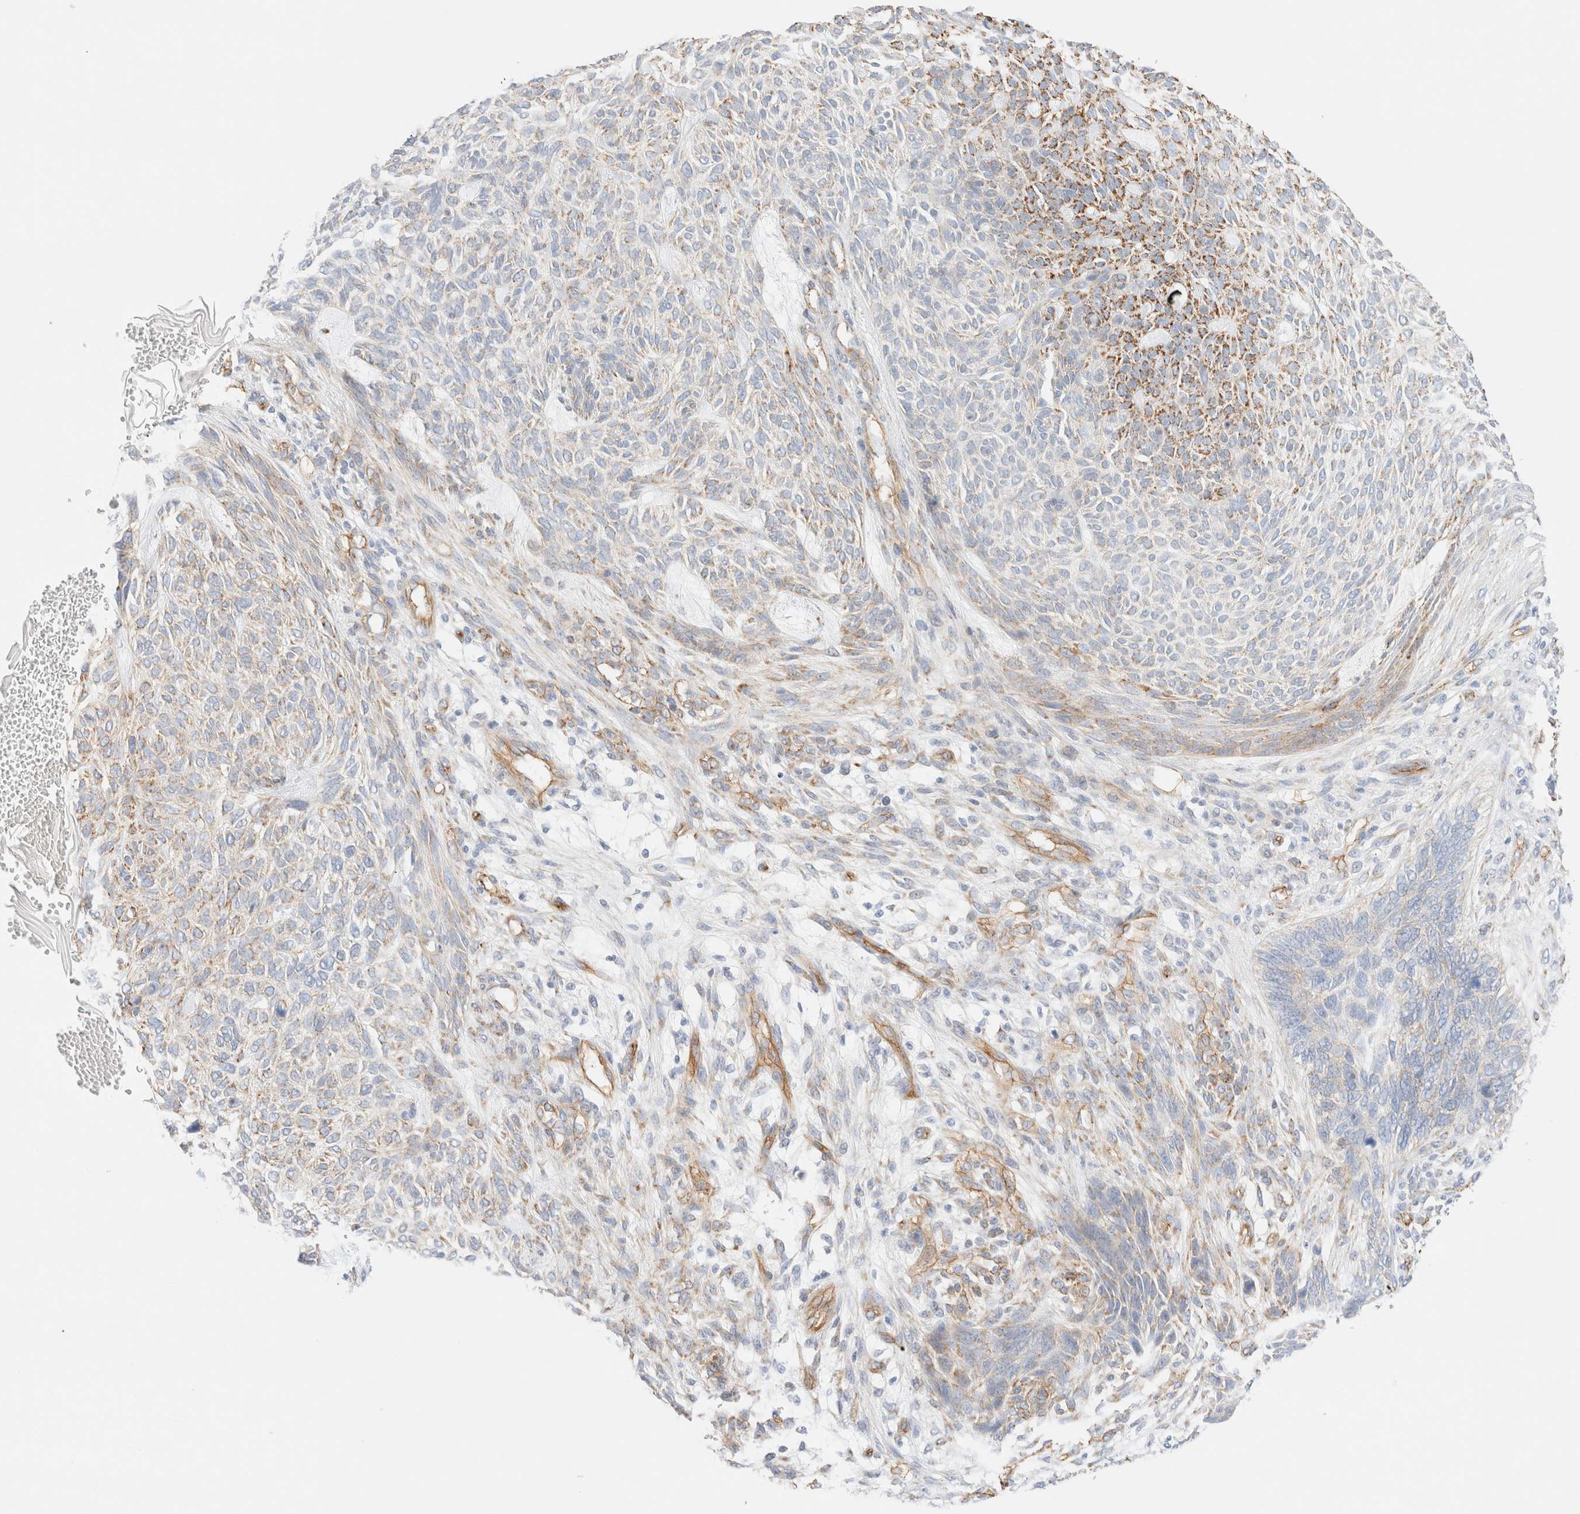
{"staining": {"intensity": "moderate", "quantity": "<25%", "location": "cytoplasmic/membranous"}, "tissue": "skin cancer", "cell_type": "Tumor cells", "image_type": "cancer", "snomed": [{"axis": "morphology", "description": "Basal cell carcinoma"}, {"axis": "topography", "description": "Skin"}], "caption": "DAB immunohistochemical staining of skin cancer reveals moderate cytoplasmic/membranous protein expression in approximately <25% of tumor cells. (Brightfield microscopy of DAB IHC at high magnification).", "gene": "CYB5R4", "patient": {"sex": "male", "age": 55}}